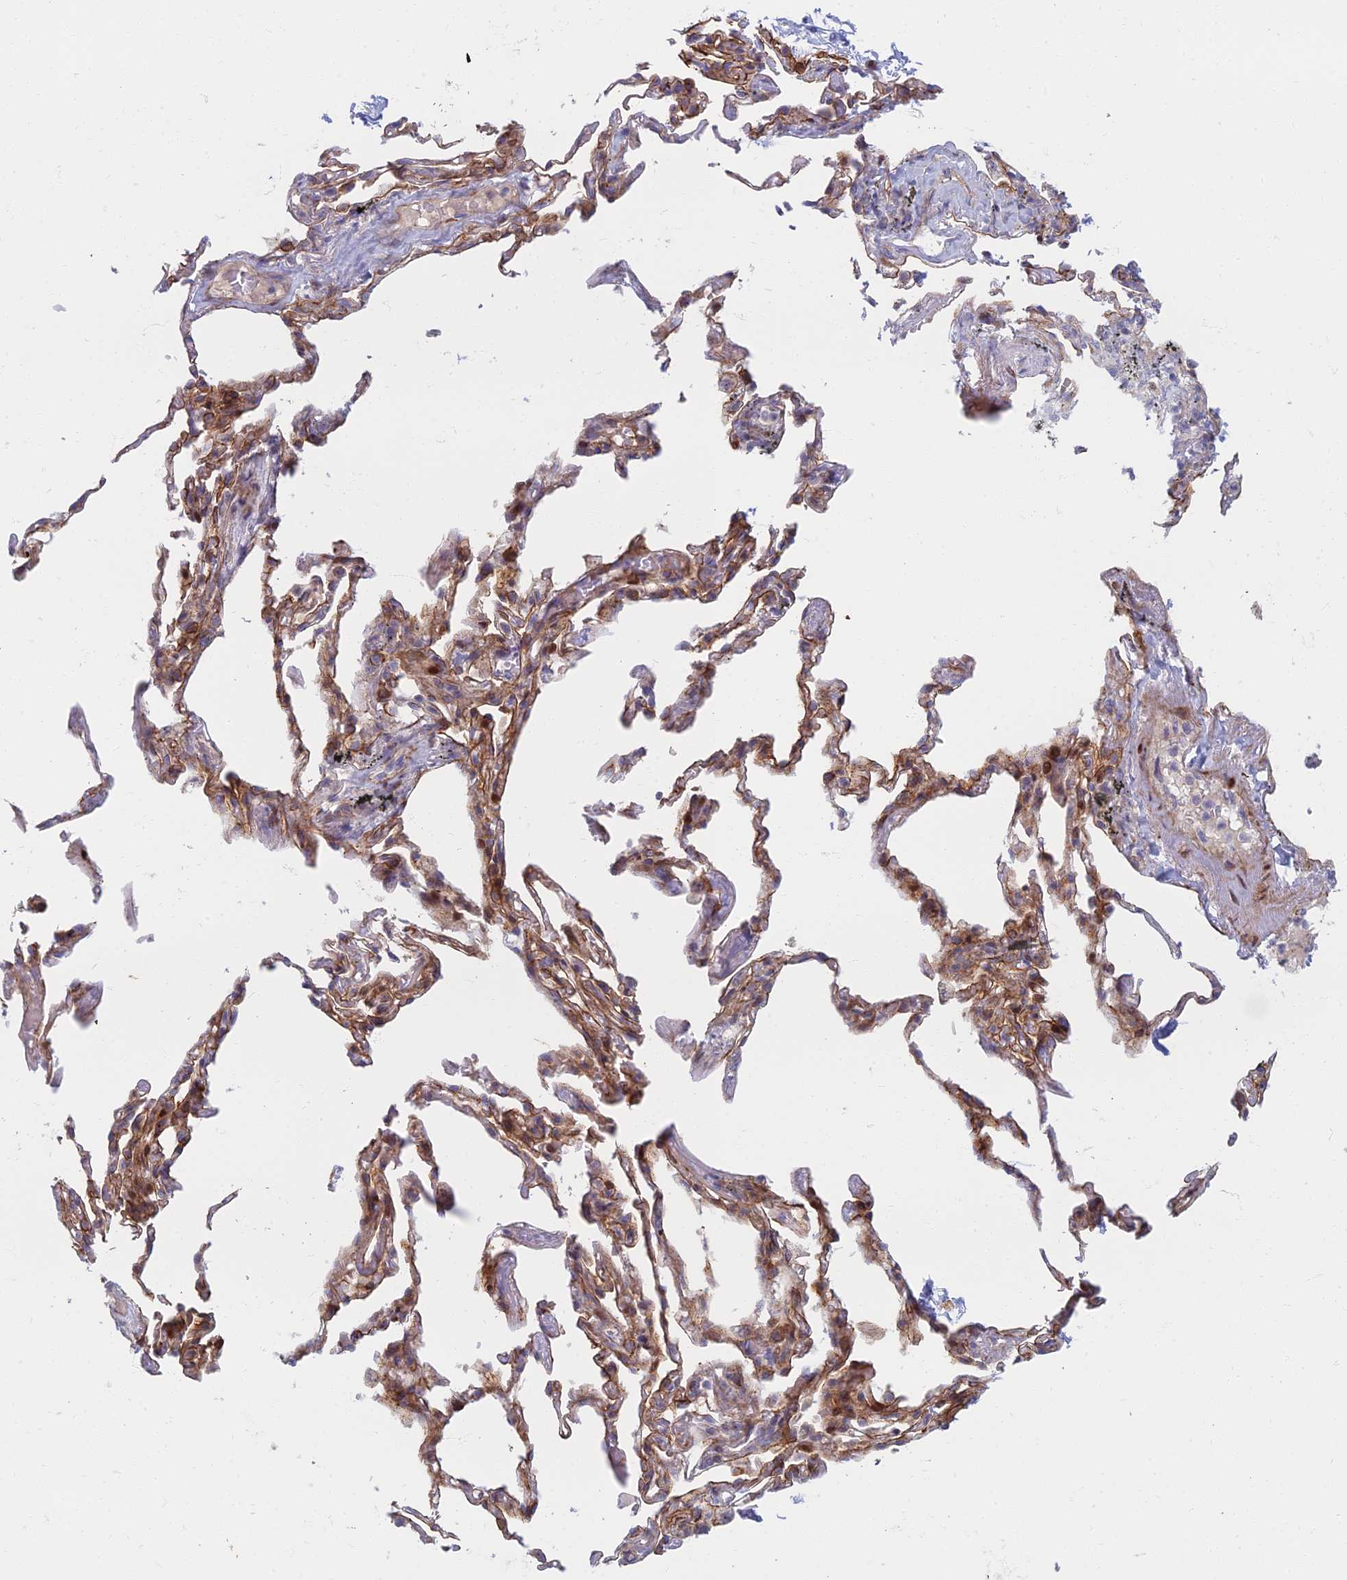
{"staining": {"intensity": "negative", "quantity": "none", "location": "none"}, "tissue": "adipose tissue", "cell_type": "Adipocytes", "image_type": "normal", "snomed": [{"axis": "morphology", "description": "Normal tissue, NOS"}, {"axis": "topography", "description": "Lymph node"}, {"axis": "topography", "description": "Bronchus"}], "caption": "DAB immunohistochemical staining of unremarkable adipose tissue displays no significant expression in adipocytes.", "gene": "C15orf40", "patient": {"sex": "male", "age": 63}}